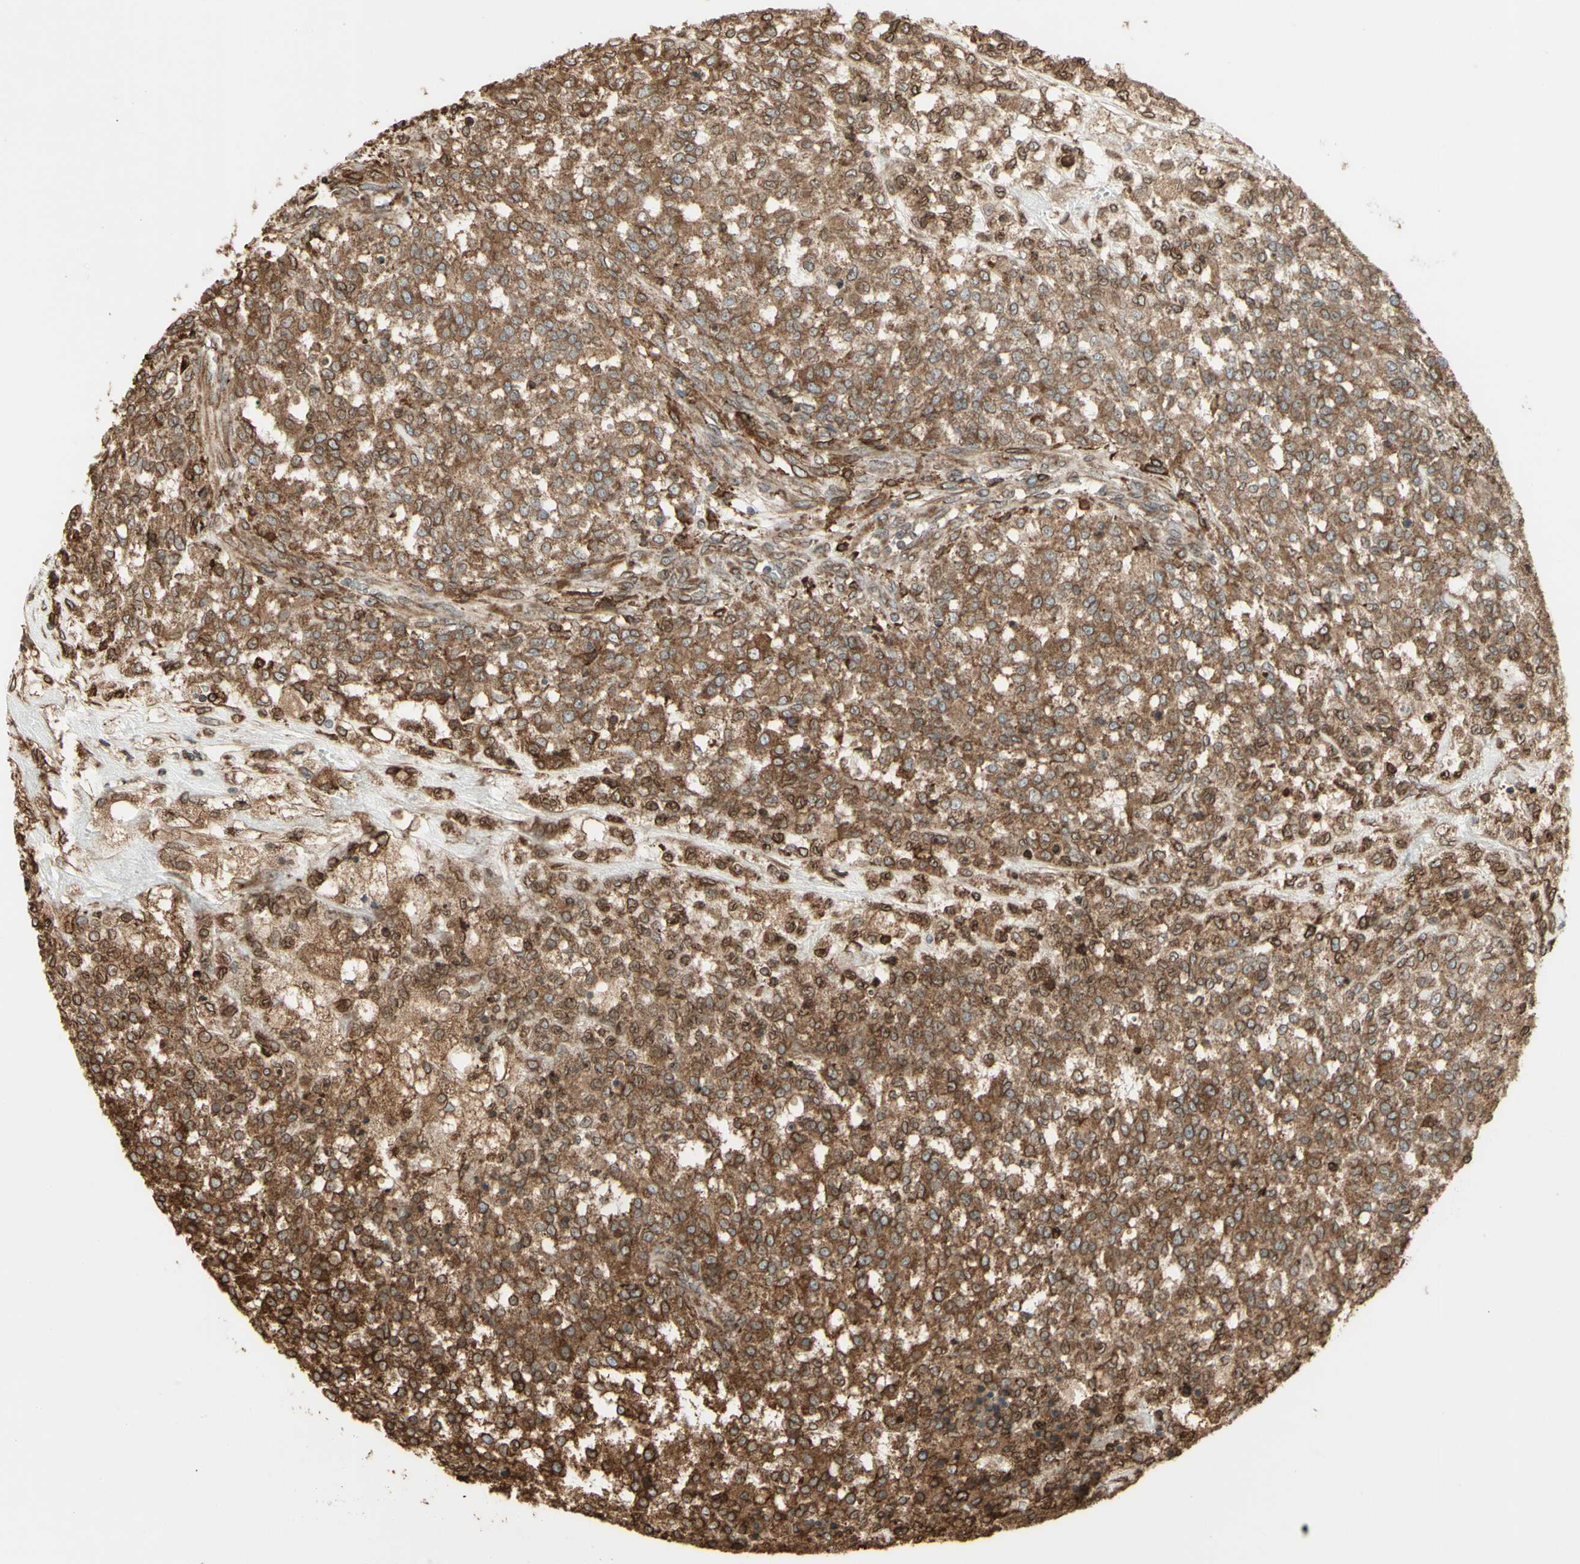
{"staining": {"intensity": "moderate", "quantity": ">75%", "location": "cytoplasmic/membranous"}, "tissue": "testis cancer", "cell_type": "Tumor cells", "image_type": "cancer", "snomed": [{"axis": "morphology", "description": "Seminoma, NOS"}, {"axis": "topography", "description": "Testis"}], "caption": "Testis cancer tissue reveals moderate cytoplasmic/membranous staining in about >75% of tumor cells", "gene": "CANX", "patient": {"sex": "male", "age": 59}}